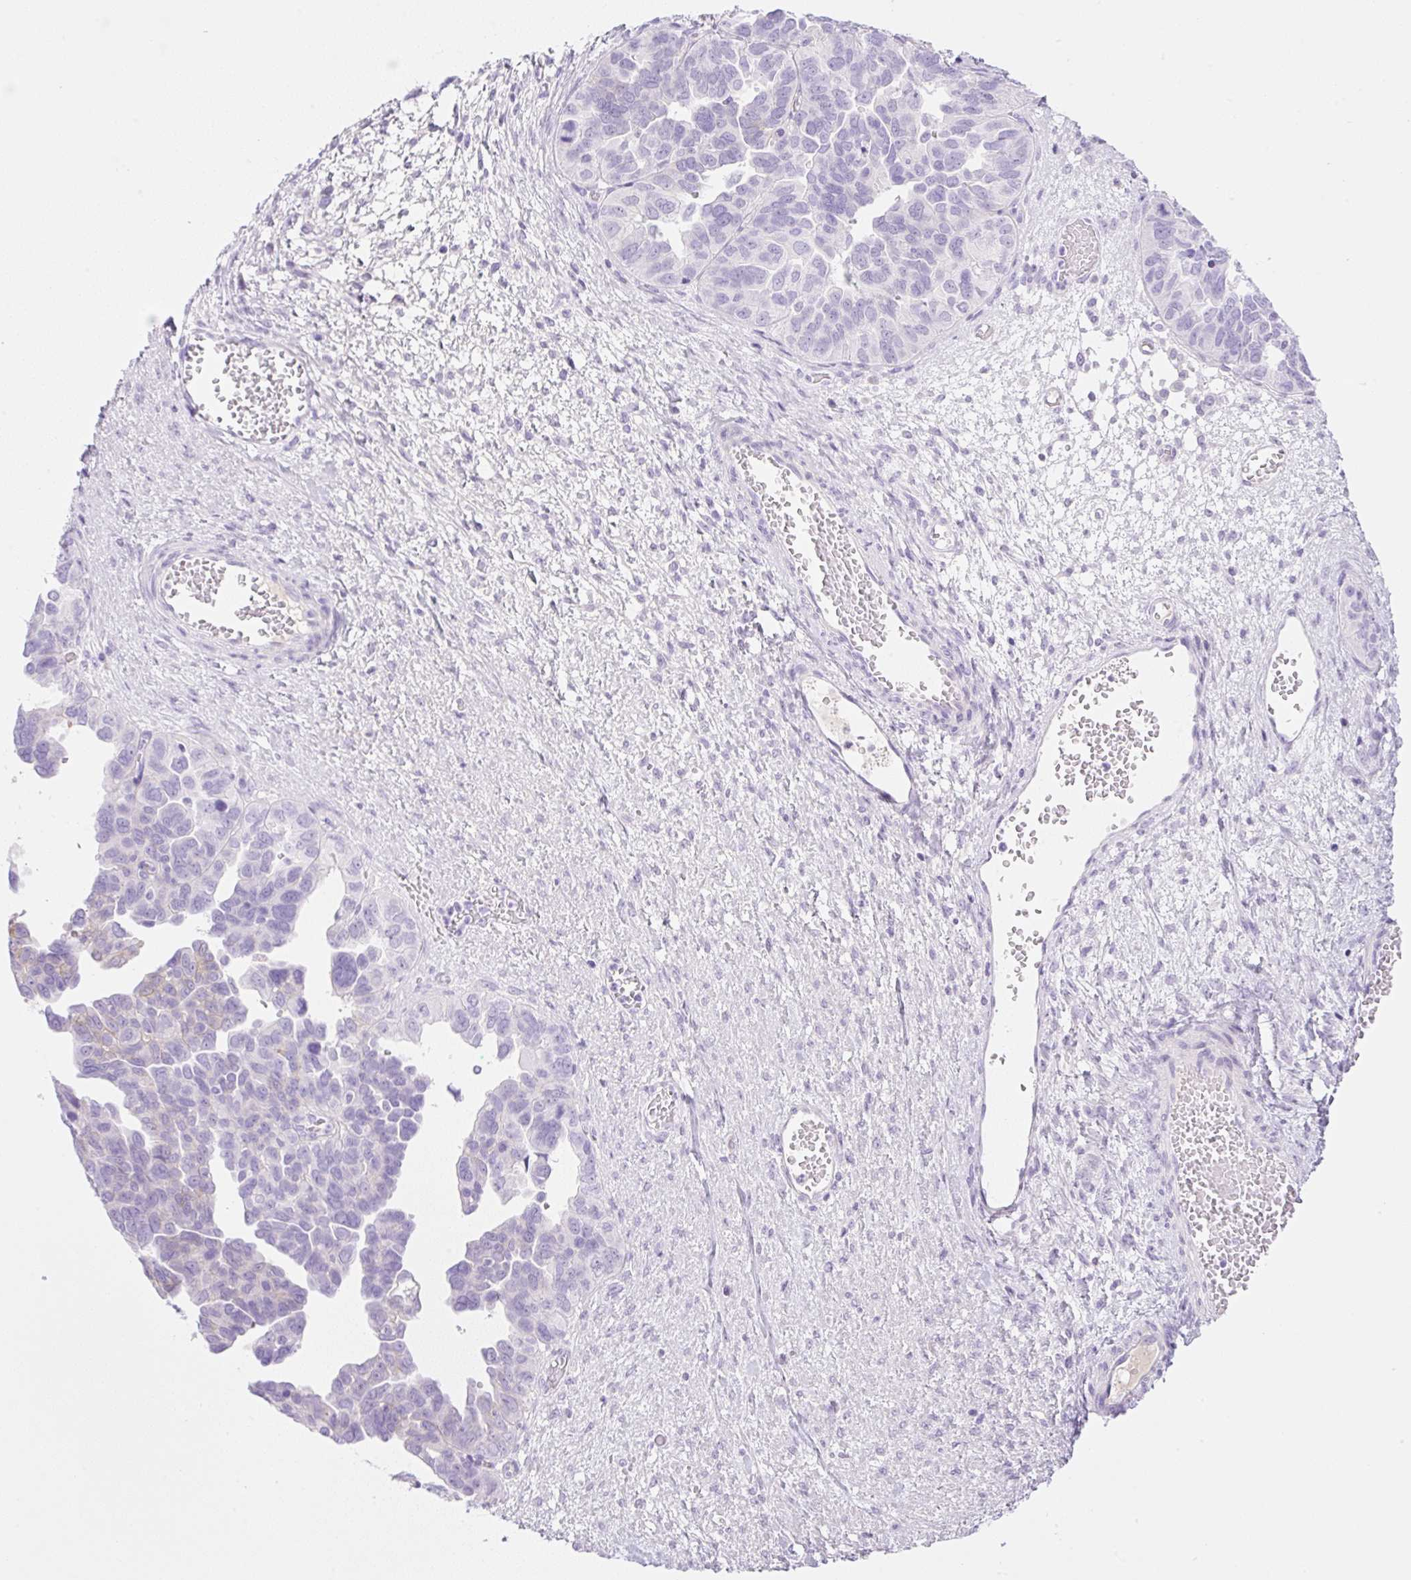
{"staining": {"intensity": "negative", "quantity": "none", "location": "none"}, "tissue": "ovarian cancer", "cell_type": "Tumor cells", "image_type": "cancer", "snomed": [{"axis": "morphology", "description": "Cystadenocarcinoma, serous, NOS"}, {"axis": "topography", "description": "Ovary"}], "caption": "Immunohistochemistry photomicrograph of neoplastic tissue: human ovarian cancer stained with DAB exhibits no significant protein positivity in tumor cells.", "gene": "PALM3", "patient": {"sex": "female", "age": 64}}